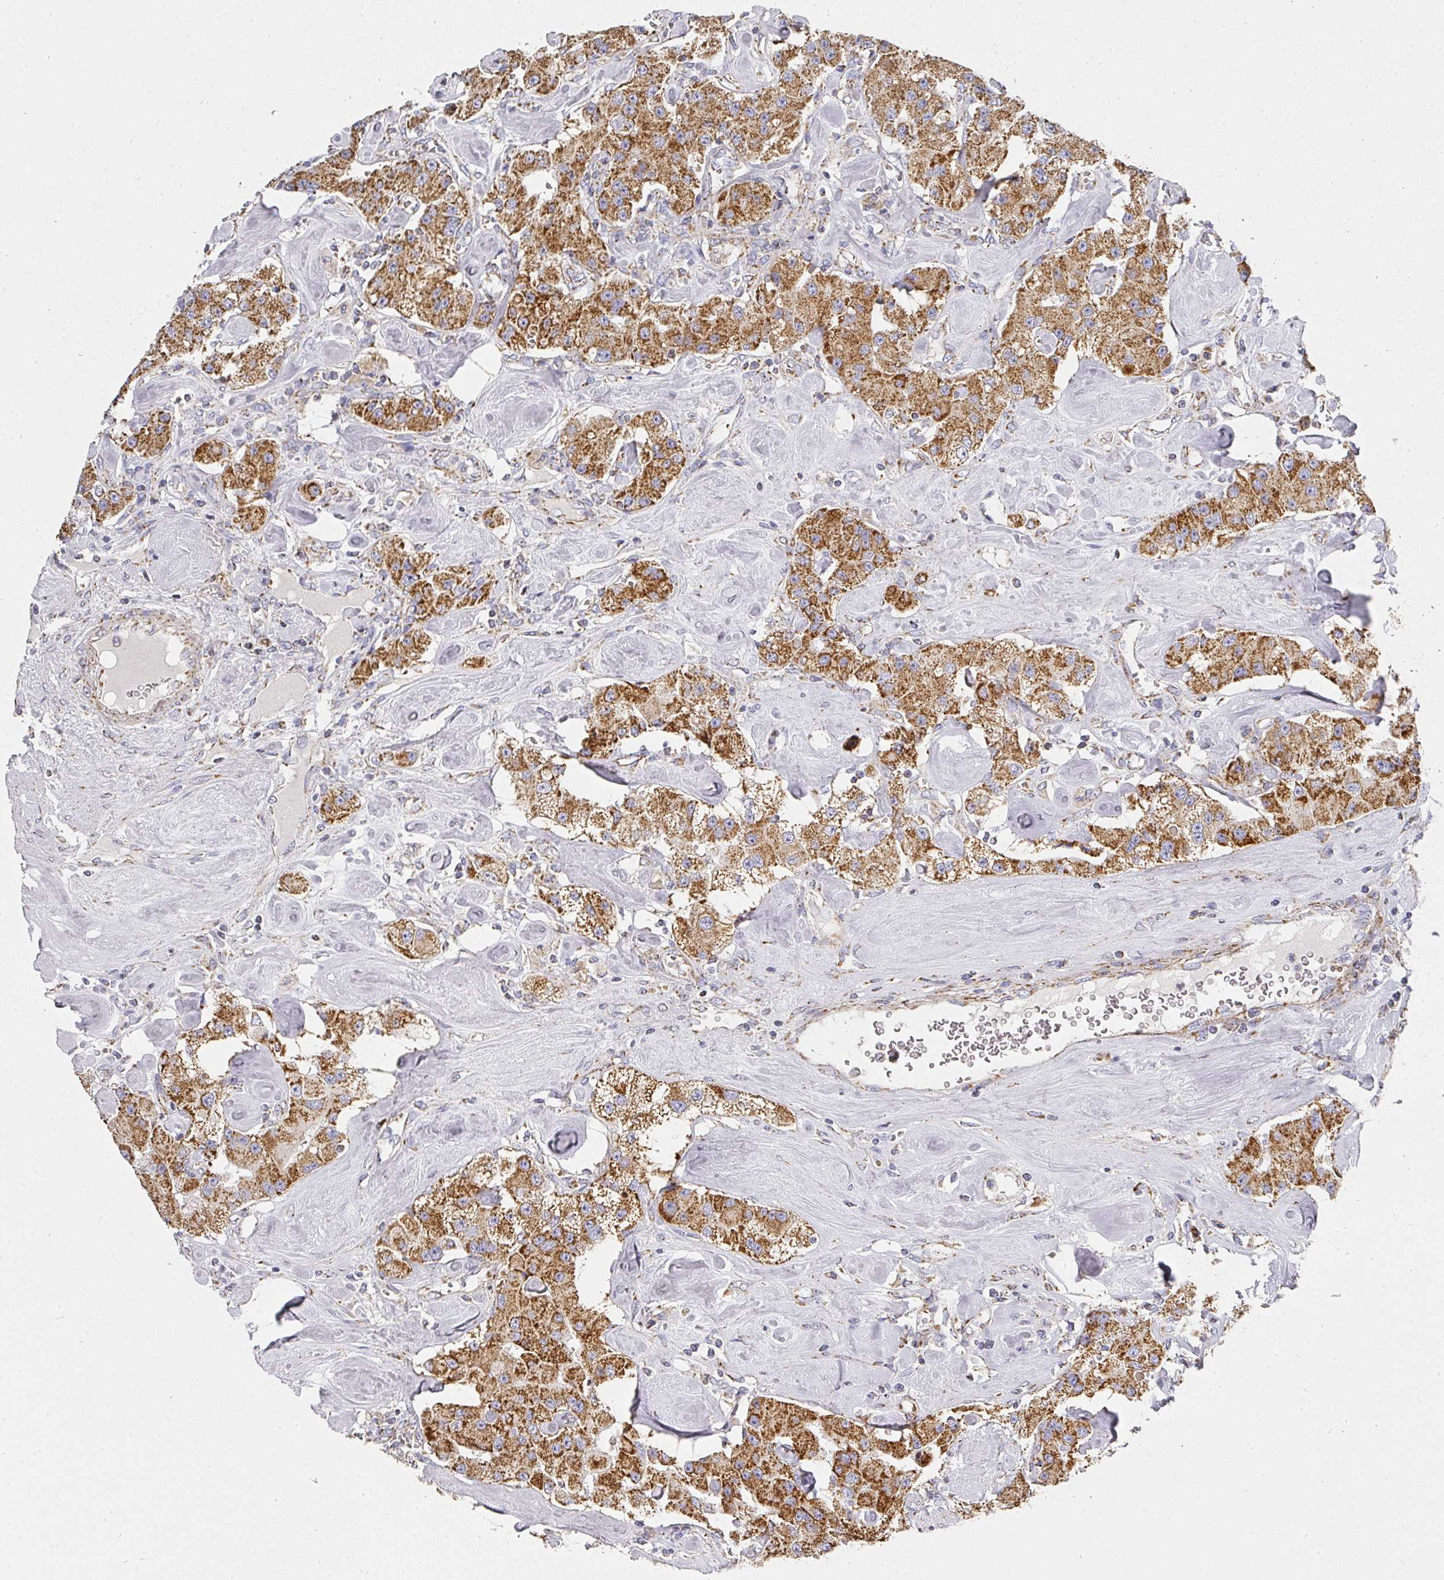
{"staining": {"intensity": "strong", "quantity": ">75%", "location": "cytoplasmic/membranous"}, "tissue": "carcinoid", "cell_type": "Tumor cells", "image_type": "cancer", "snomed": [{"axis": "morphology", "description": "Carcinoid, malignant, NOS"}, {"axis": "topography", "description": "Pancreas"}], "caption": "Tumor cells demonstrate high levels of strong cytoplasmic/membranous staining in approximately >75% of cells in carcinoid (malignant).", "gene": "UQCRFS1", "patient": {"sex": "male", "age": 41}}